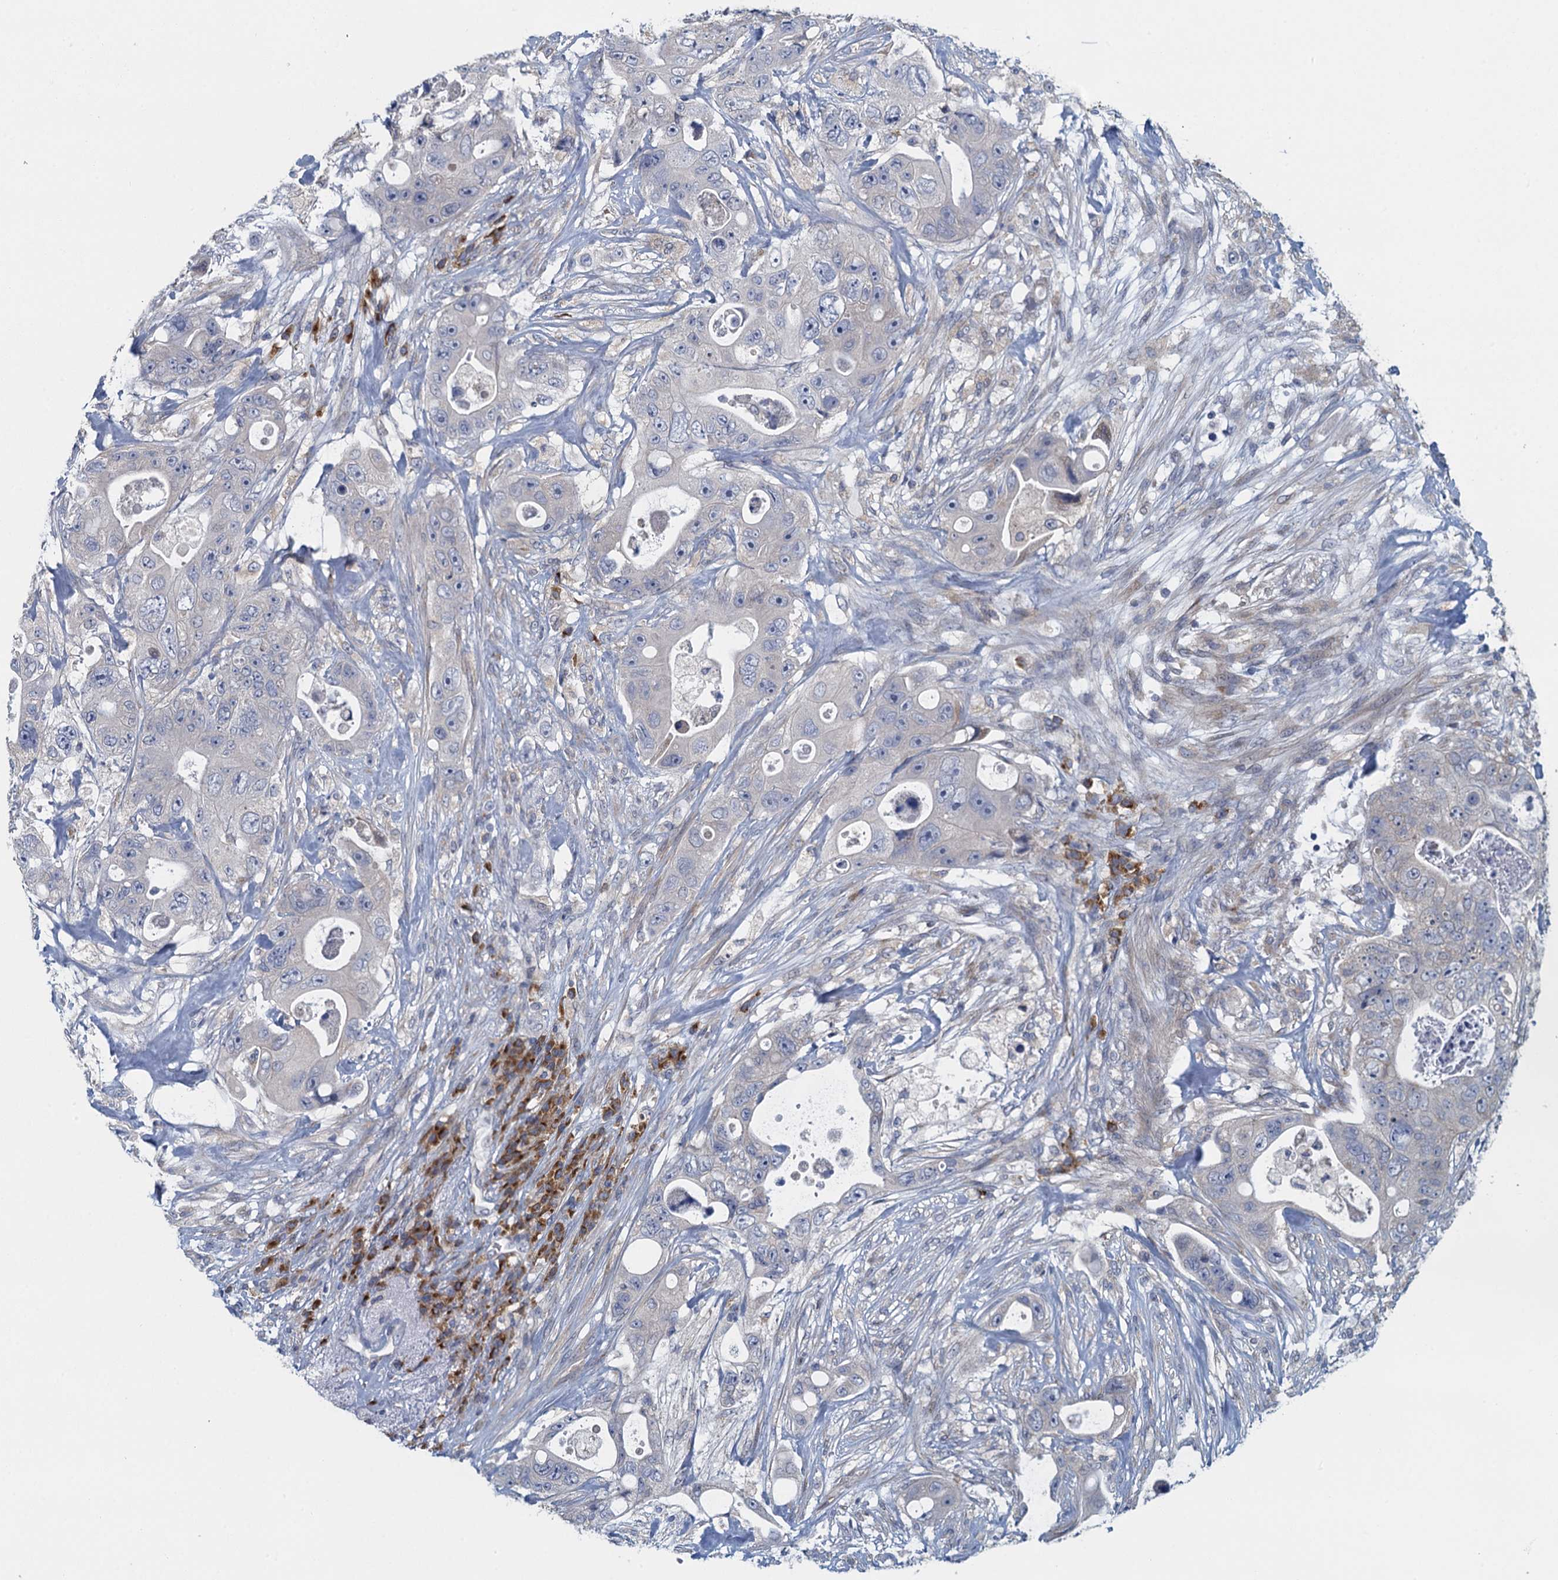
{"staining": {"intensity": "negative", "quantity": "none", "location": "none"}, "tissue": "colorectal cancer", "cell_type": "Tumor cells", "image_type": "cancer", "snomed": [{"axis": "morphology", "description": "Adenocarcinoma, NOS"}, {"axis": "topography", "description": "Colon"}], "caption": "Immunohistochemical staining of human colorectal cancer (adenocarcinoma) displays no significant expression in tumor cells.", "gene": "ALG2", "patient": {"sex": "female", "age": 46}}